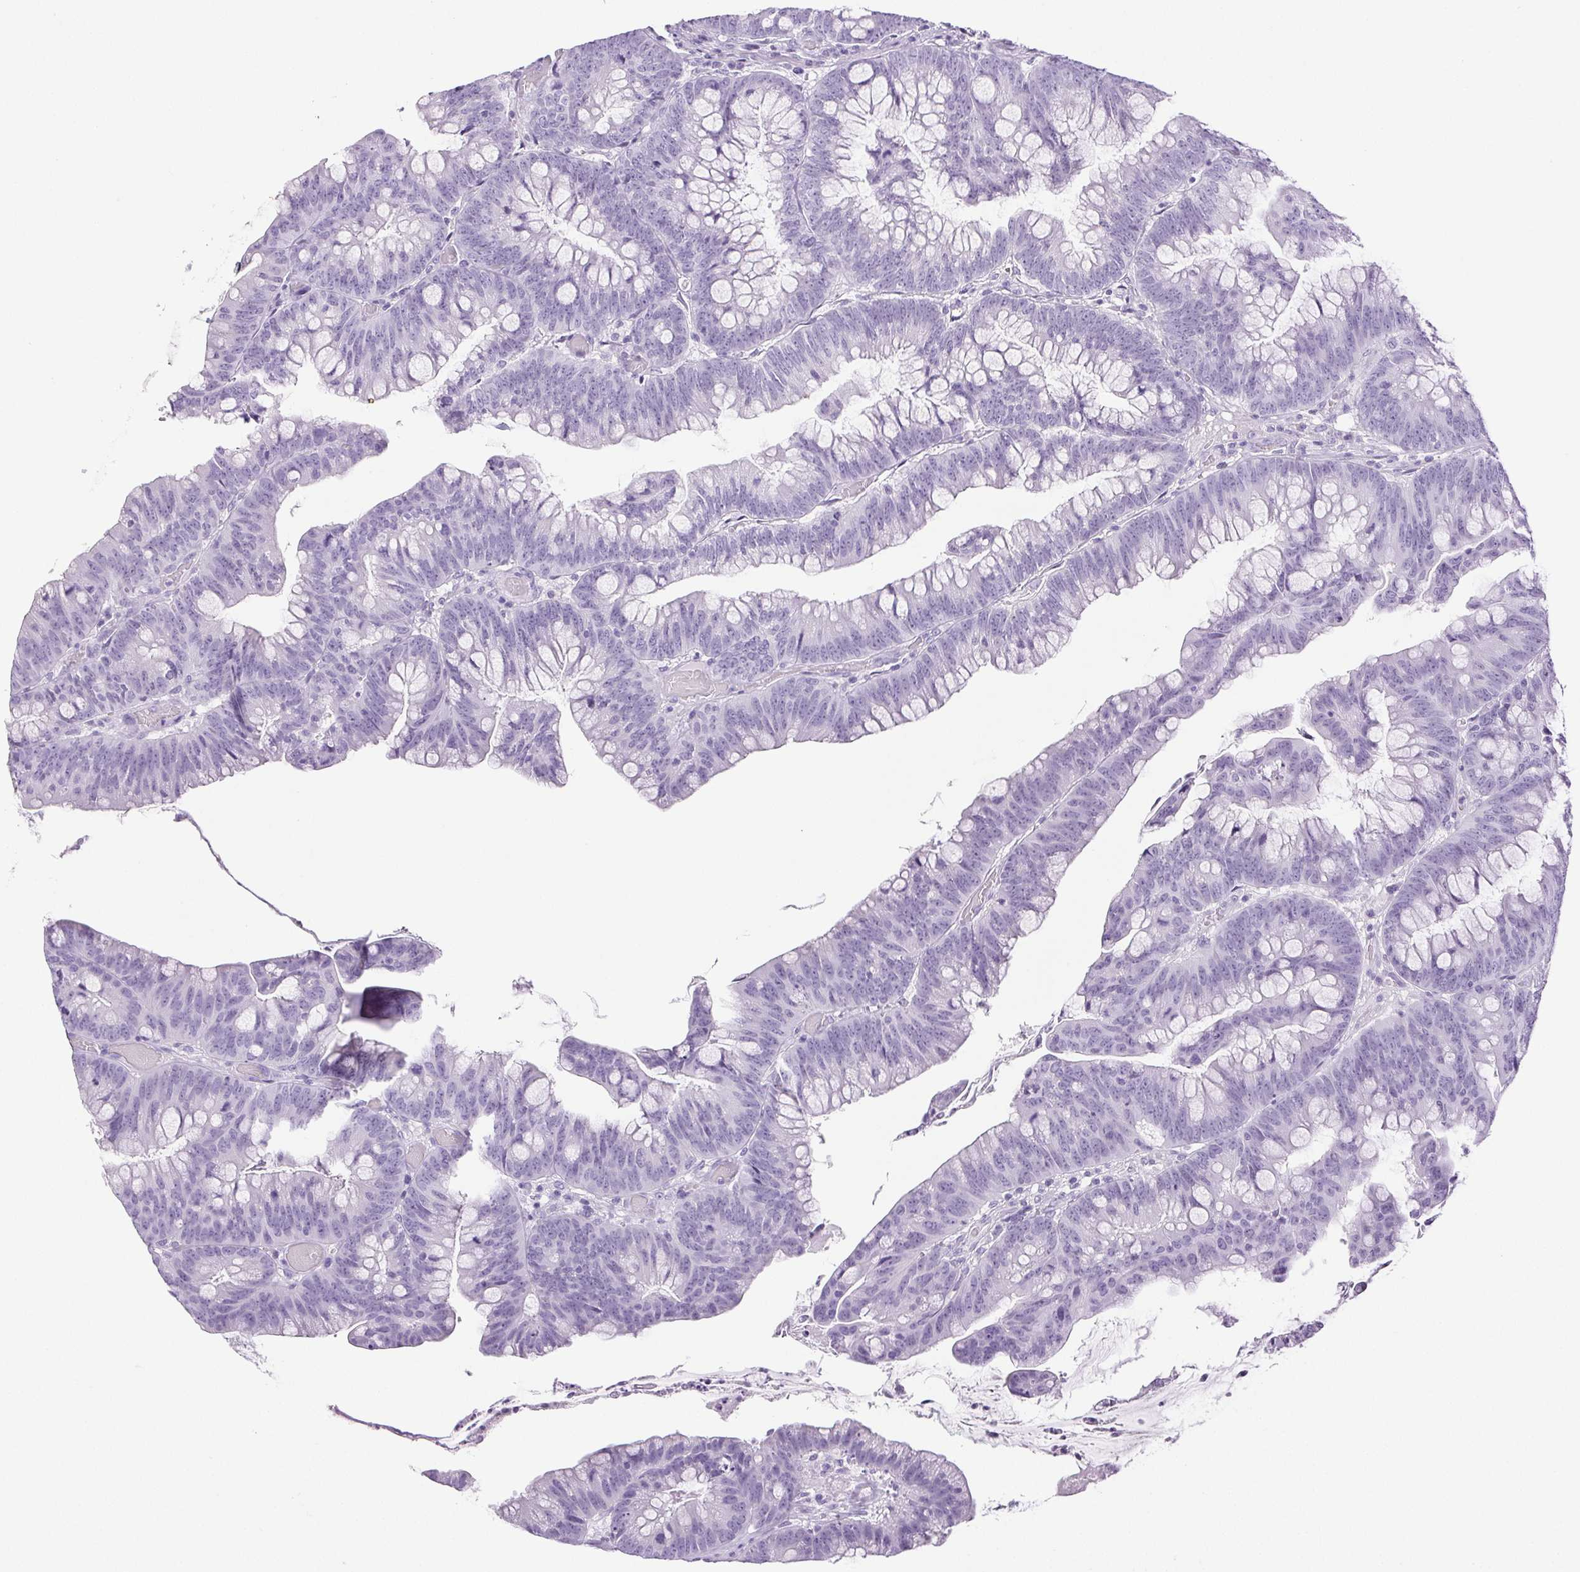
{"staining": {"intensity": "negative", "quantity": "none", "location": "none"}, "tissue": "colorectal cancer", "cell_type": "Tumor cells", "image_type": "cancer", "snomed": [{"axis": "morphology", "description": "Adenocarcinoma, NOS"}, {"axis": "topography", "description": "Colon"}], "caption": "Human colorectal cancer (adenocarcinoma) stained for a protein using immunohistochemistry reveals no staining in tumor cells.", "gene": "HLA-G", "patient": {"sex": "male", "age": 62}}